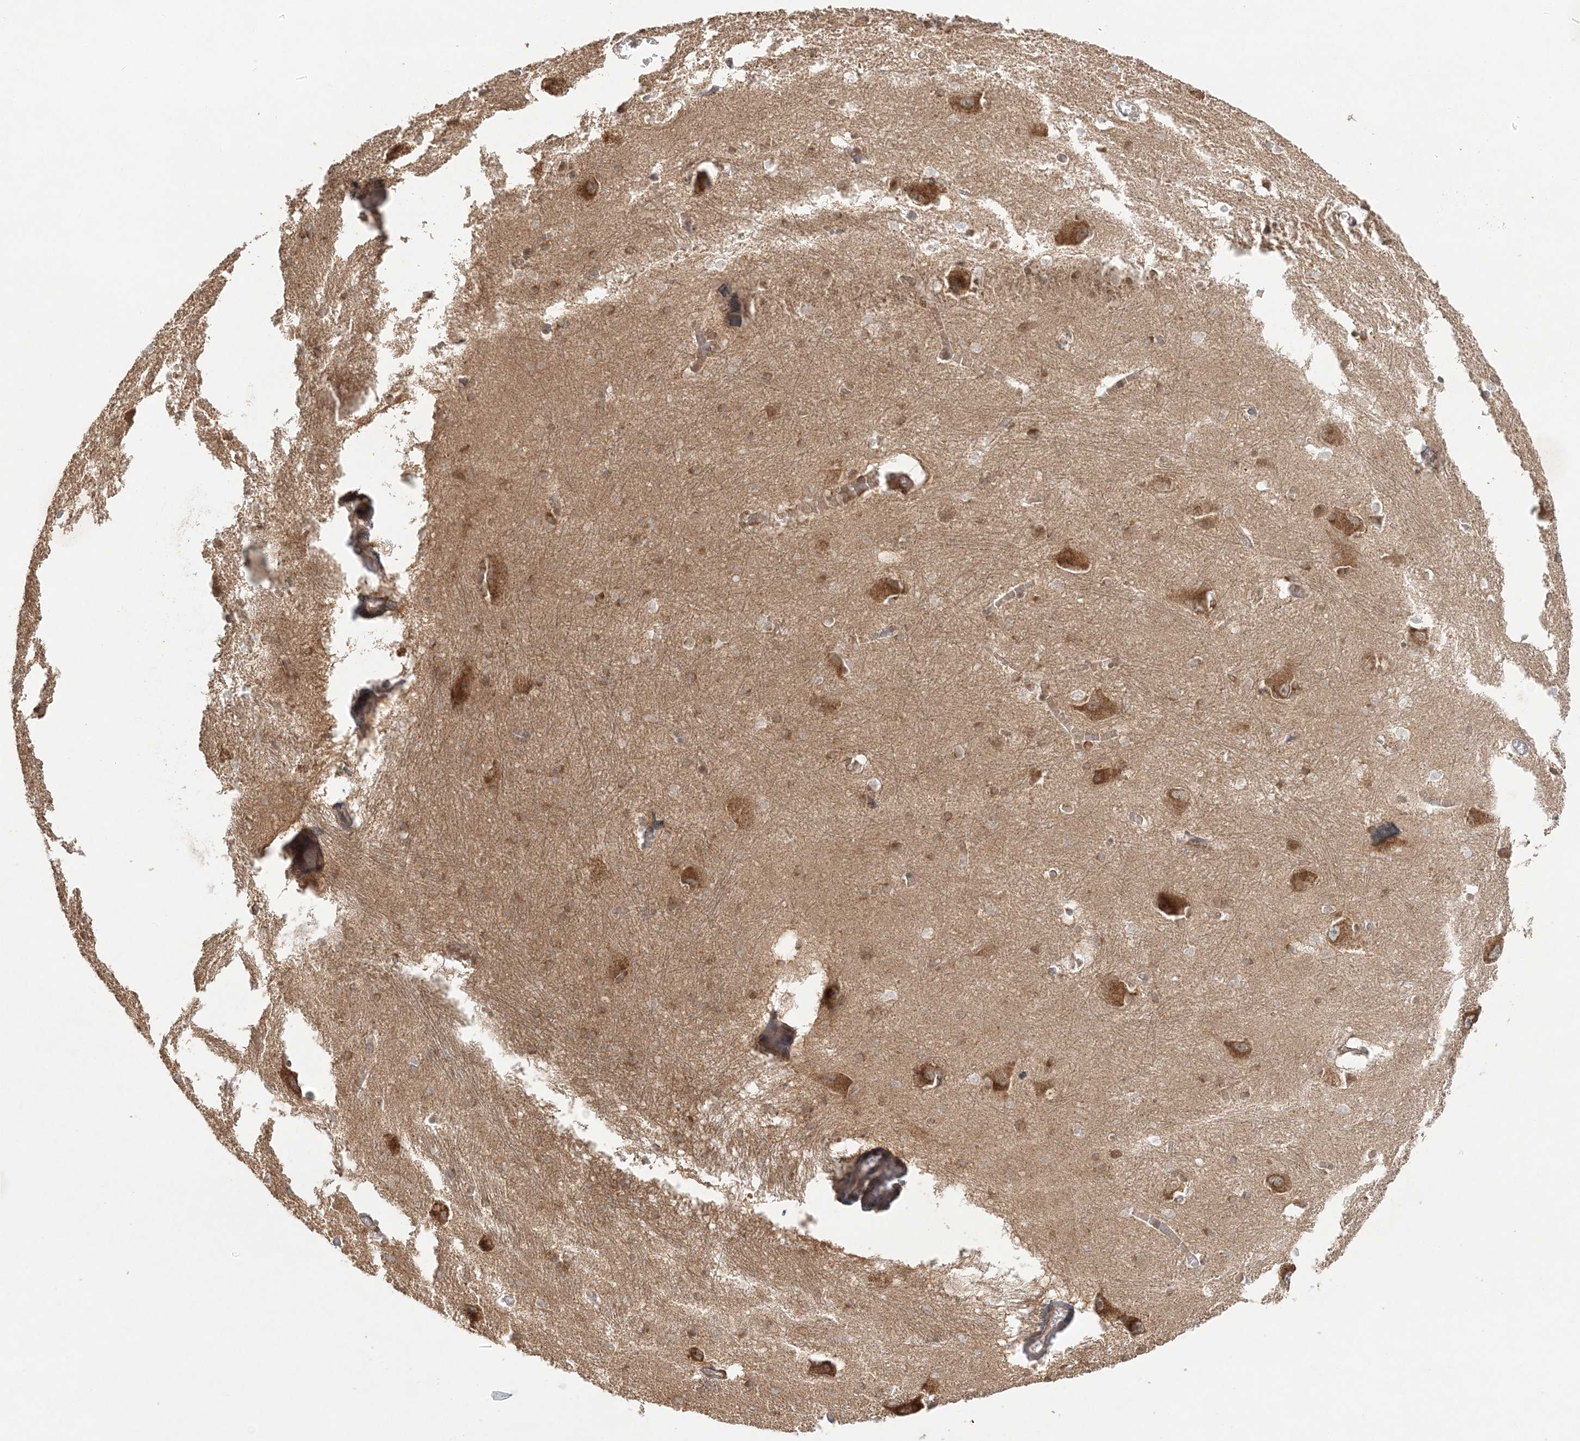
{"staining": {"intensity": "moderate", "quantity": ">75%", "location": "cytoplasmic/membranous"}, "tissue": "caudate", "cell_type": "Glial cells", "image_type": "normal", "snomed": [{"axis": "morphology", "description": "Normal tissue, NOS"}, {"axis": "topography", "description": "Lateral ventricle wall"}], "caption": "Caudate stained with a brown dye displays moderate cytoplasmic/membranous positive positivity in about >75% of glial cells.", "gene": "KIAA0232", "patient": {"sex": "male", "age": 37}}